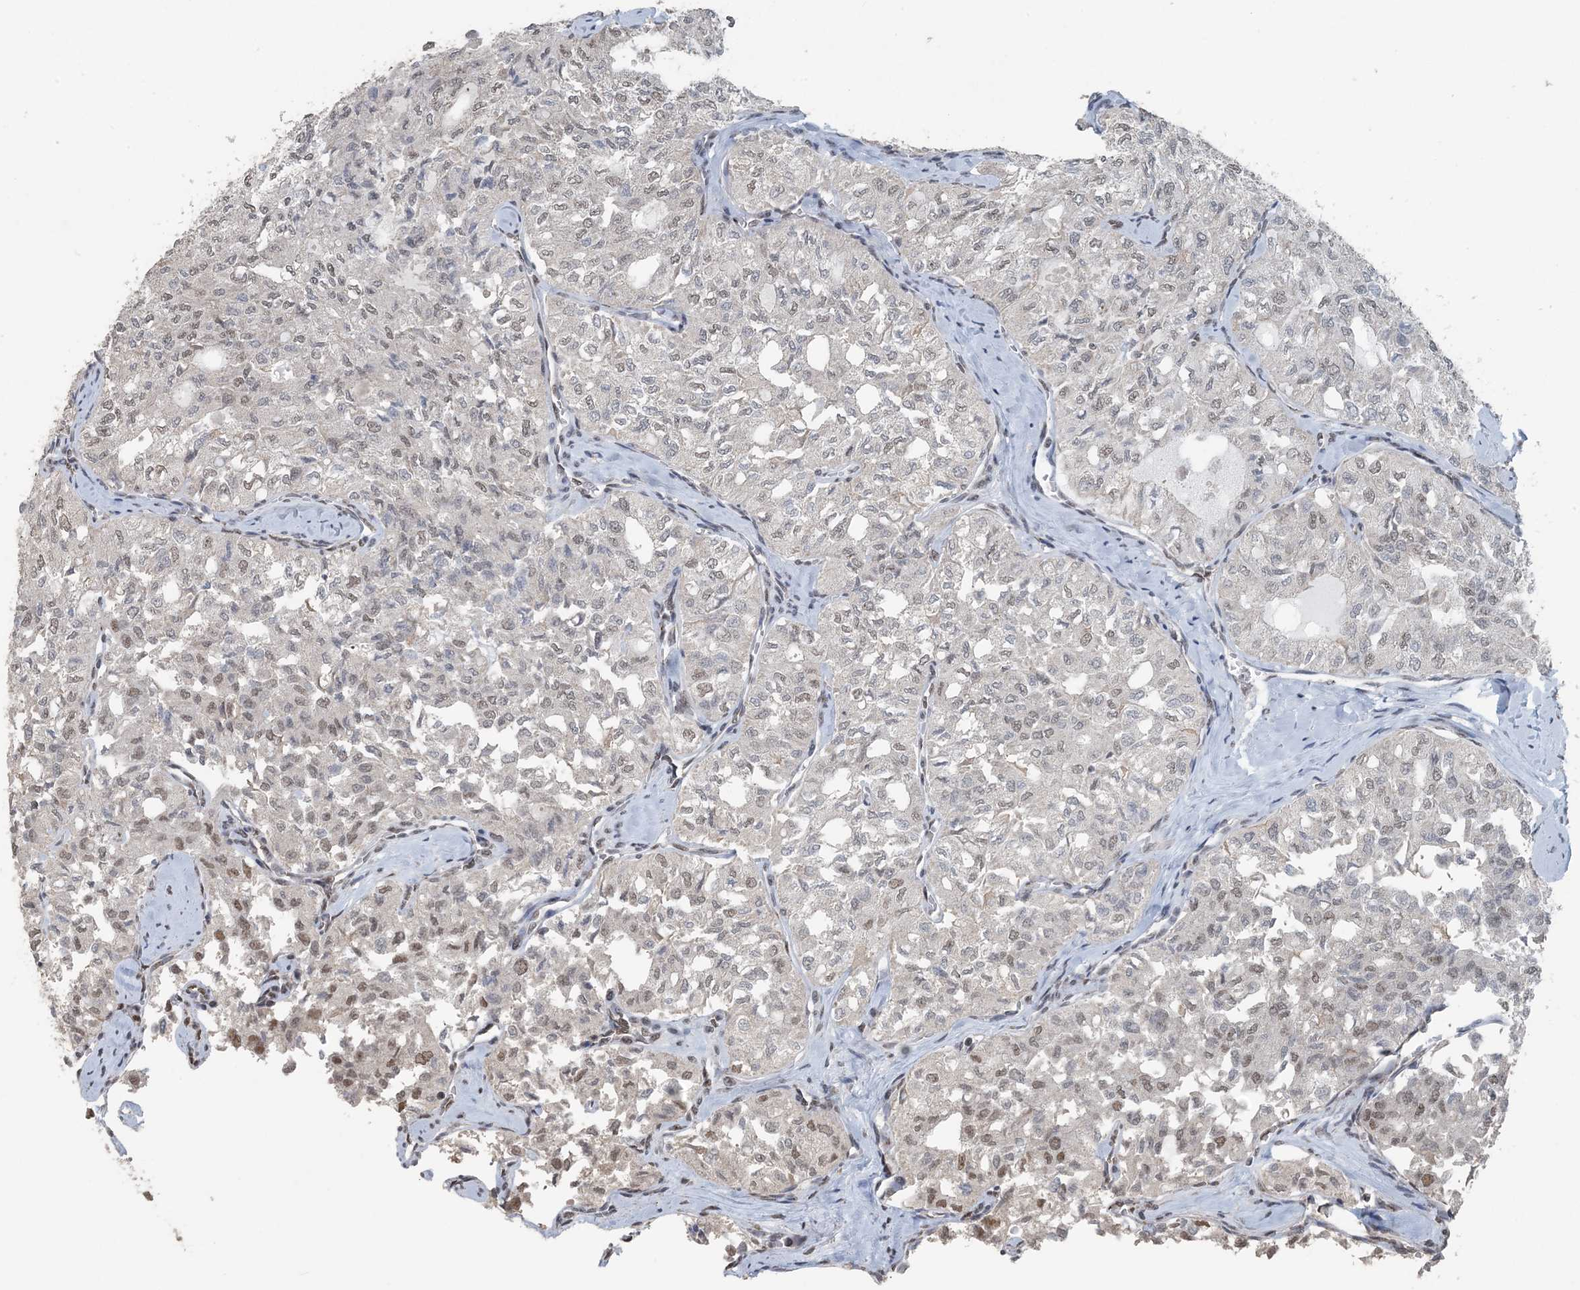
{"staining": {"intensity": "moderate", "quantity": "<25%", "location": "nuclear"}, "tissue": "thyroid cancer", "cell_type": "Tumor cells", "image_type": "cancer", "snomed": [{"axis": "morphology", "description": "Follicular adenoma carcinoma, NOS"}, {"axis": "topography", "description": "Thyroid gland"}], "caption": "Immunohistochemical staining of thyroid follicular adenoma carcinoma displays moderate nuclear protein positivity in about <25% of tumor cells.", "gene": "MBD2", "patient": {"sex": "male", "age": 75}}